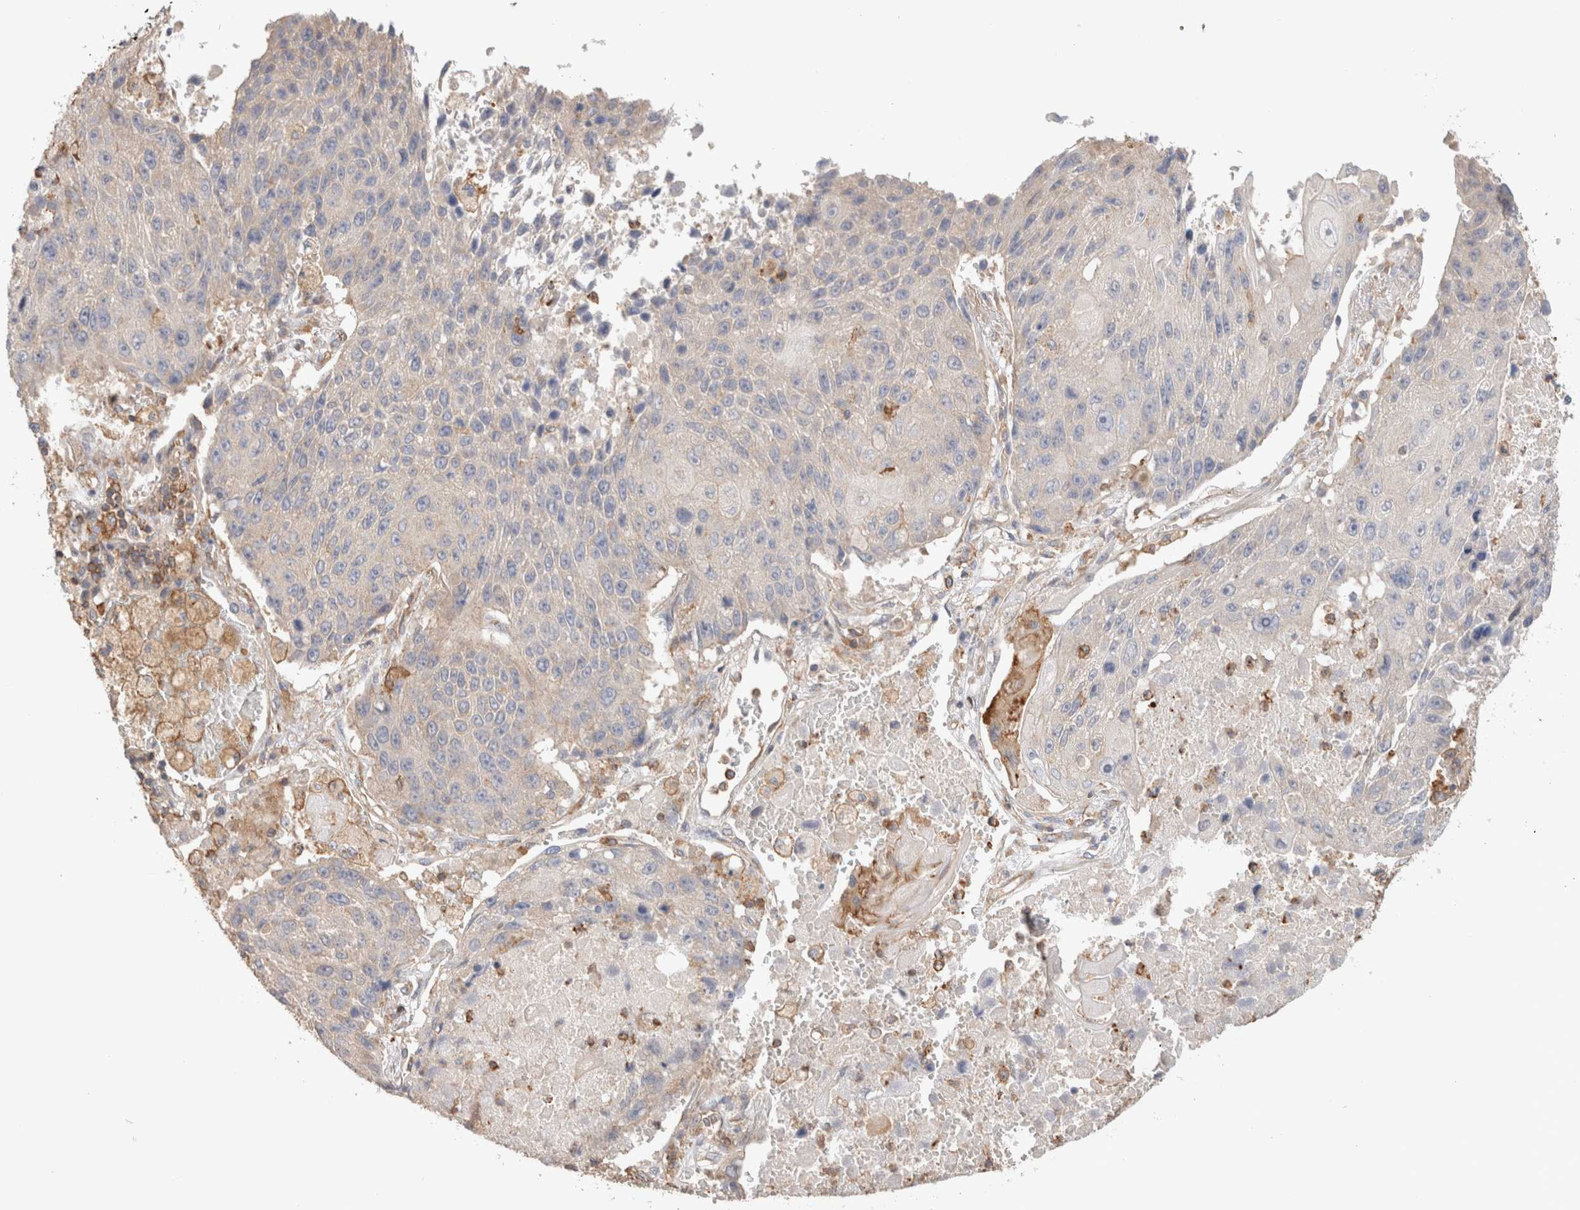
{"staining": {"intensity": "negative", "quantity": "none", "location": "none"}, "tissue": "lung cancer", "cell_type": "Tumor cells", "image_type": "cancer", "snomed": [{"axis": "morphology", "description": "Squamous cell carcinoma, NOS"}, {"axis": "topography", "description": "Lung"}], "caption": "The photomicrograph demonstrates no staining of tumor cells in squamous cell carcinoma (lung). (Immunohistochemistry, brightfield microscopy, high magnification).", "gene": "CFAP418", "patient": {"sex": "male", "age": 61}}